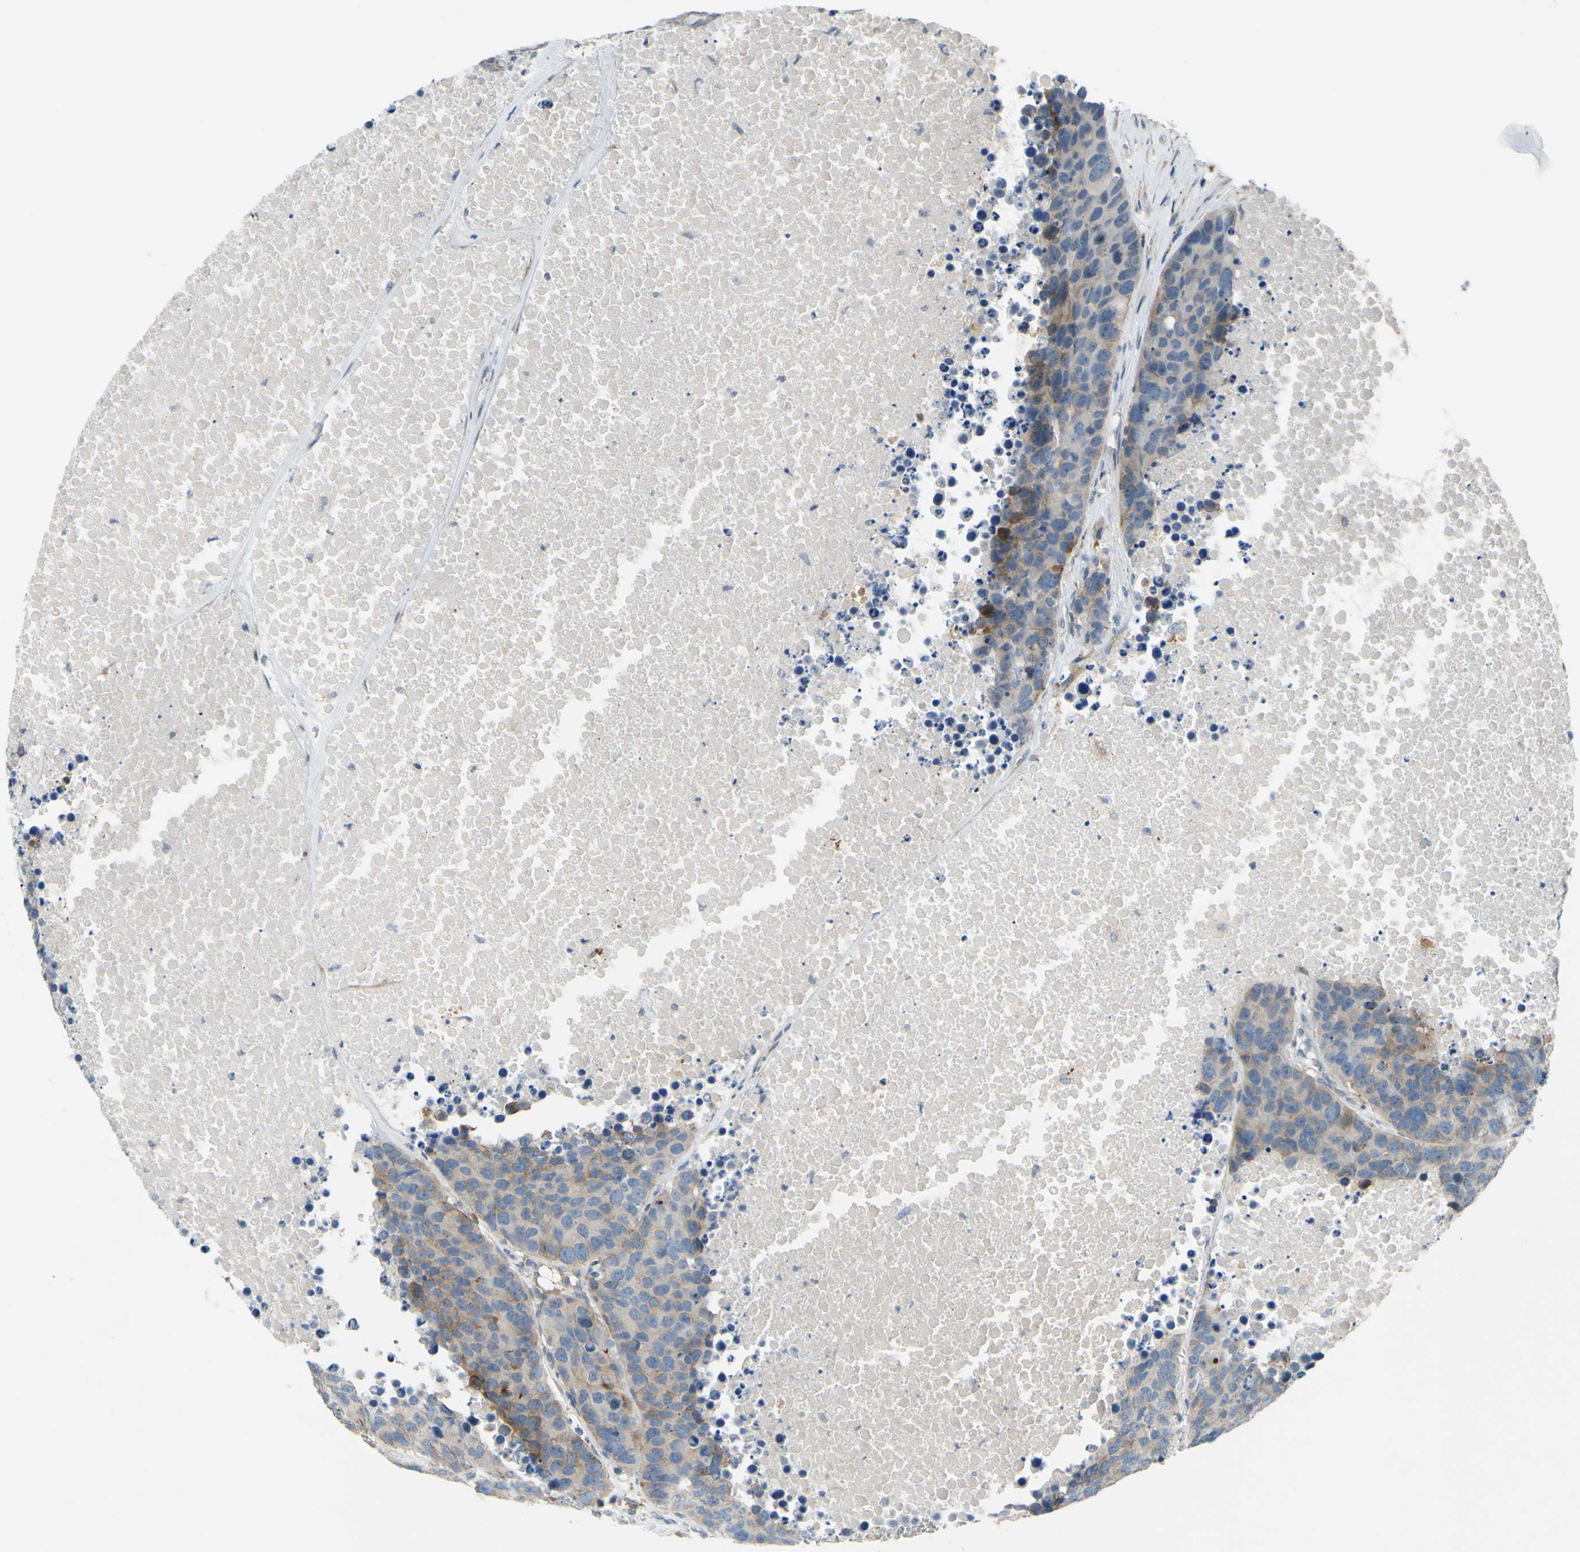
{"staining": {"intensity": "weak", "quantity": "25%-75%", "location": "cytoplasmic/membranous"}, "tissue": "carcinoid", "cell_type": "Tumor cells", "image_type": "cancer", "snomed": [{"axis": "morphology", "description": "Carcinoid, malignant, NOS"}, {"axis": "topography", "description": "Lung"}], "caption": "This is a histology image of immunohistochemistry (IHC) staining of carcinoid (malignant), which shows weak staining in the cytoplasmic/membranous of tumor cells.", "gene": "ARHGAP1", "patient": {"sex": "male", "age": 60}}